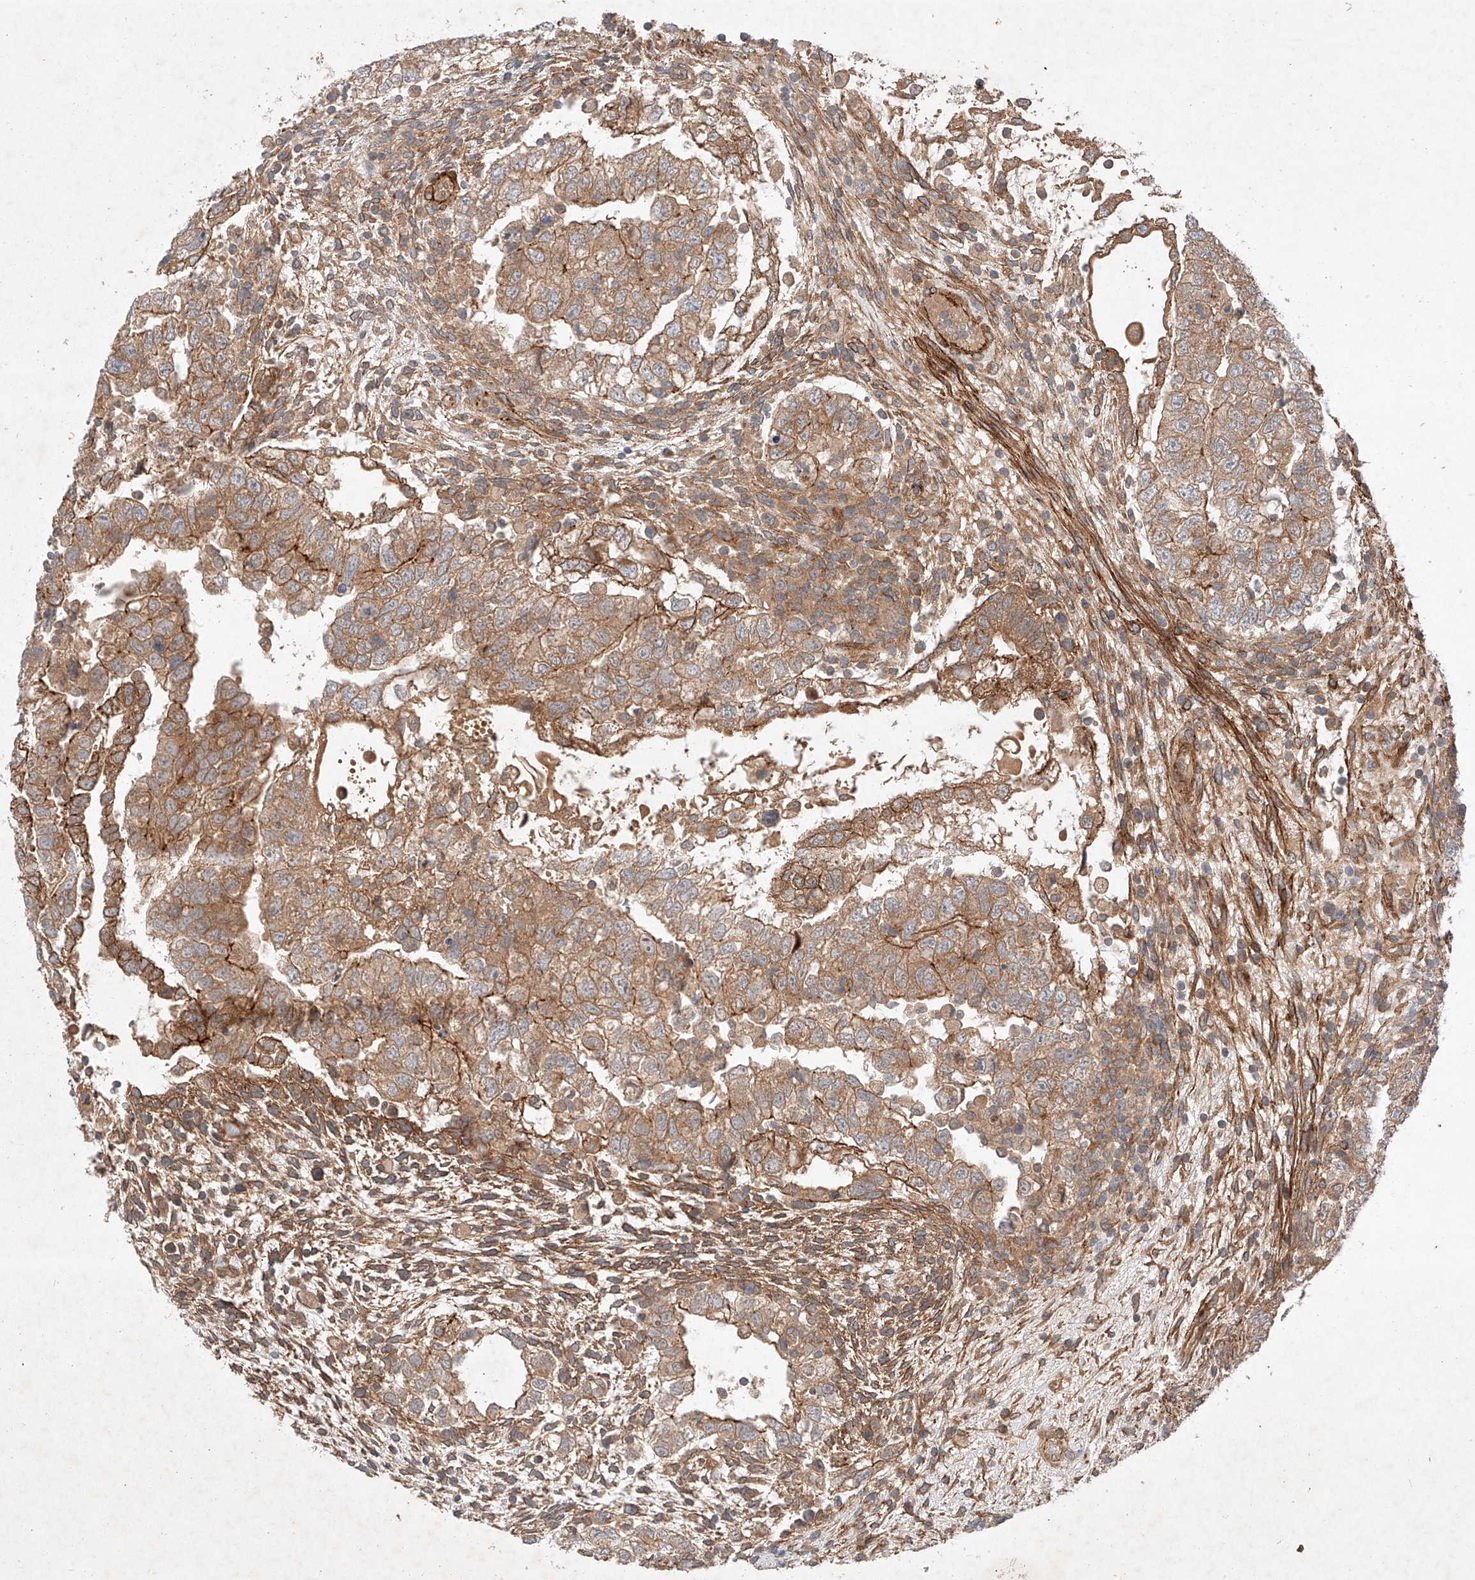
{"staining": {"intensity": "moderate", "quantity": ">75%", "location": "cytoplasmic/membranous"}, "tissue": "testis cancer", "cell_type": "Tumor cells", "image_type": "cancer", "snomed": [{"axis": "morphology", "description": "Carcinoma, Embryonal, NOS"}, {"axis": "topography", "description": "Testis"}], "caption": "Immunohistochemistry photomicrograph of human embryonal carcinoma (testis) stained for a protein (brown), which displays medium levels of moderate cytoplasmic/membranous staining in about >75% of tumor cells.", "gene": "RAB23", "patient": {"sex": "male", "age": 37}}